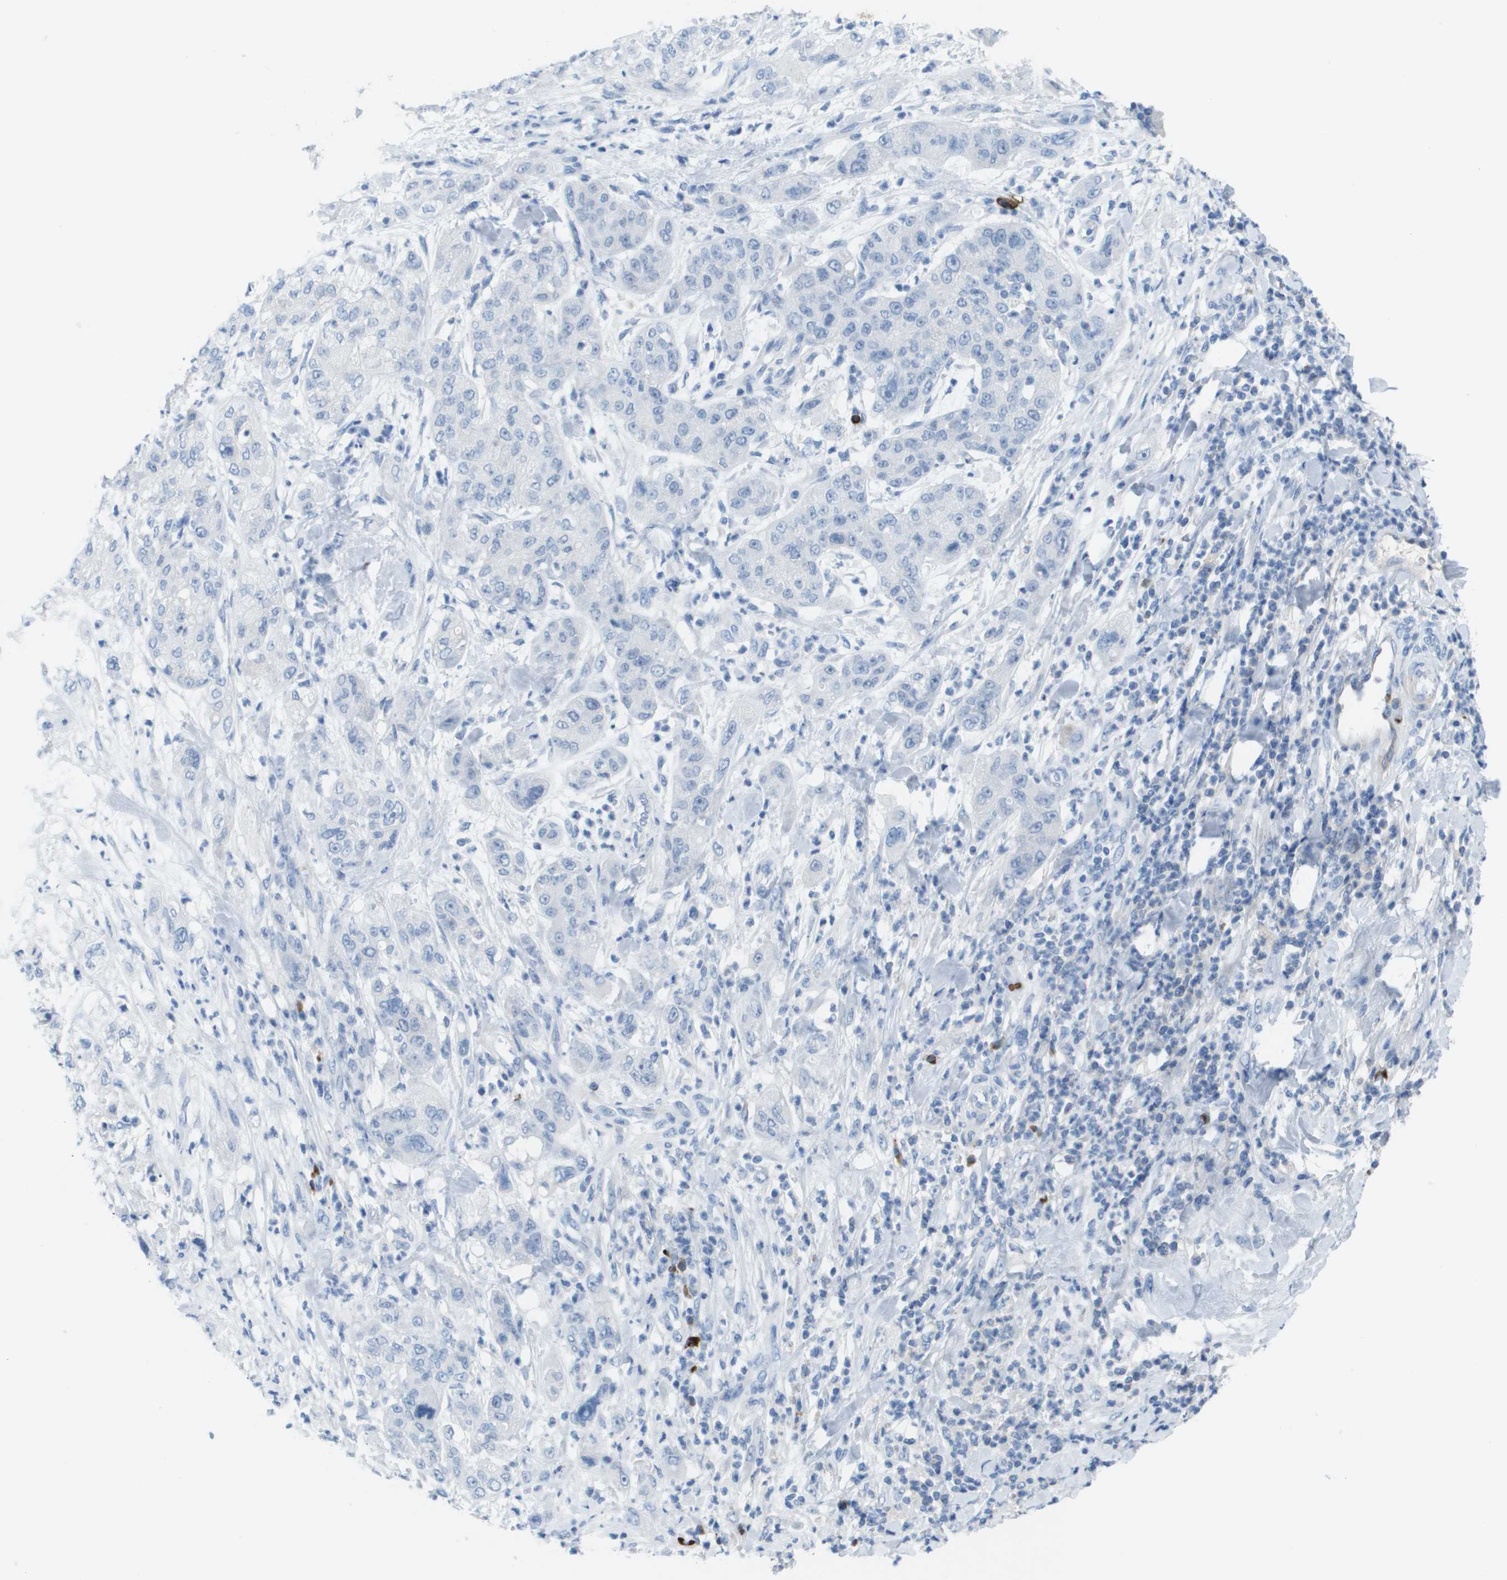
{"staining": {"intensity": "negative", "quantity": "none", "location": "none"}, "tissue": "pancreatic cancer", "cell_type": "Tumor cells", "image_type": "cancer", "snomed": [{"axis": "morphology", "description": "Adenocarcinoma, NOS"}, {"axis": "topography", "description": "Pancreas"}], "caption": "Pancreatic adenocarcinoma was stained to show a protein in brown. There is no significant expression in tumor cells. (DAB immunohistochemistry (IHC) visualized using brightfield microscopy, high magnification).", "gene": "GPR18", "patient": {"sex": "female", "age": 78}}